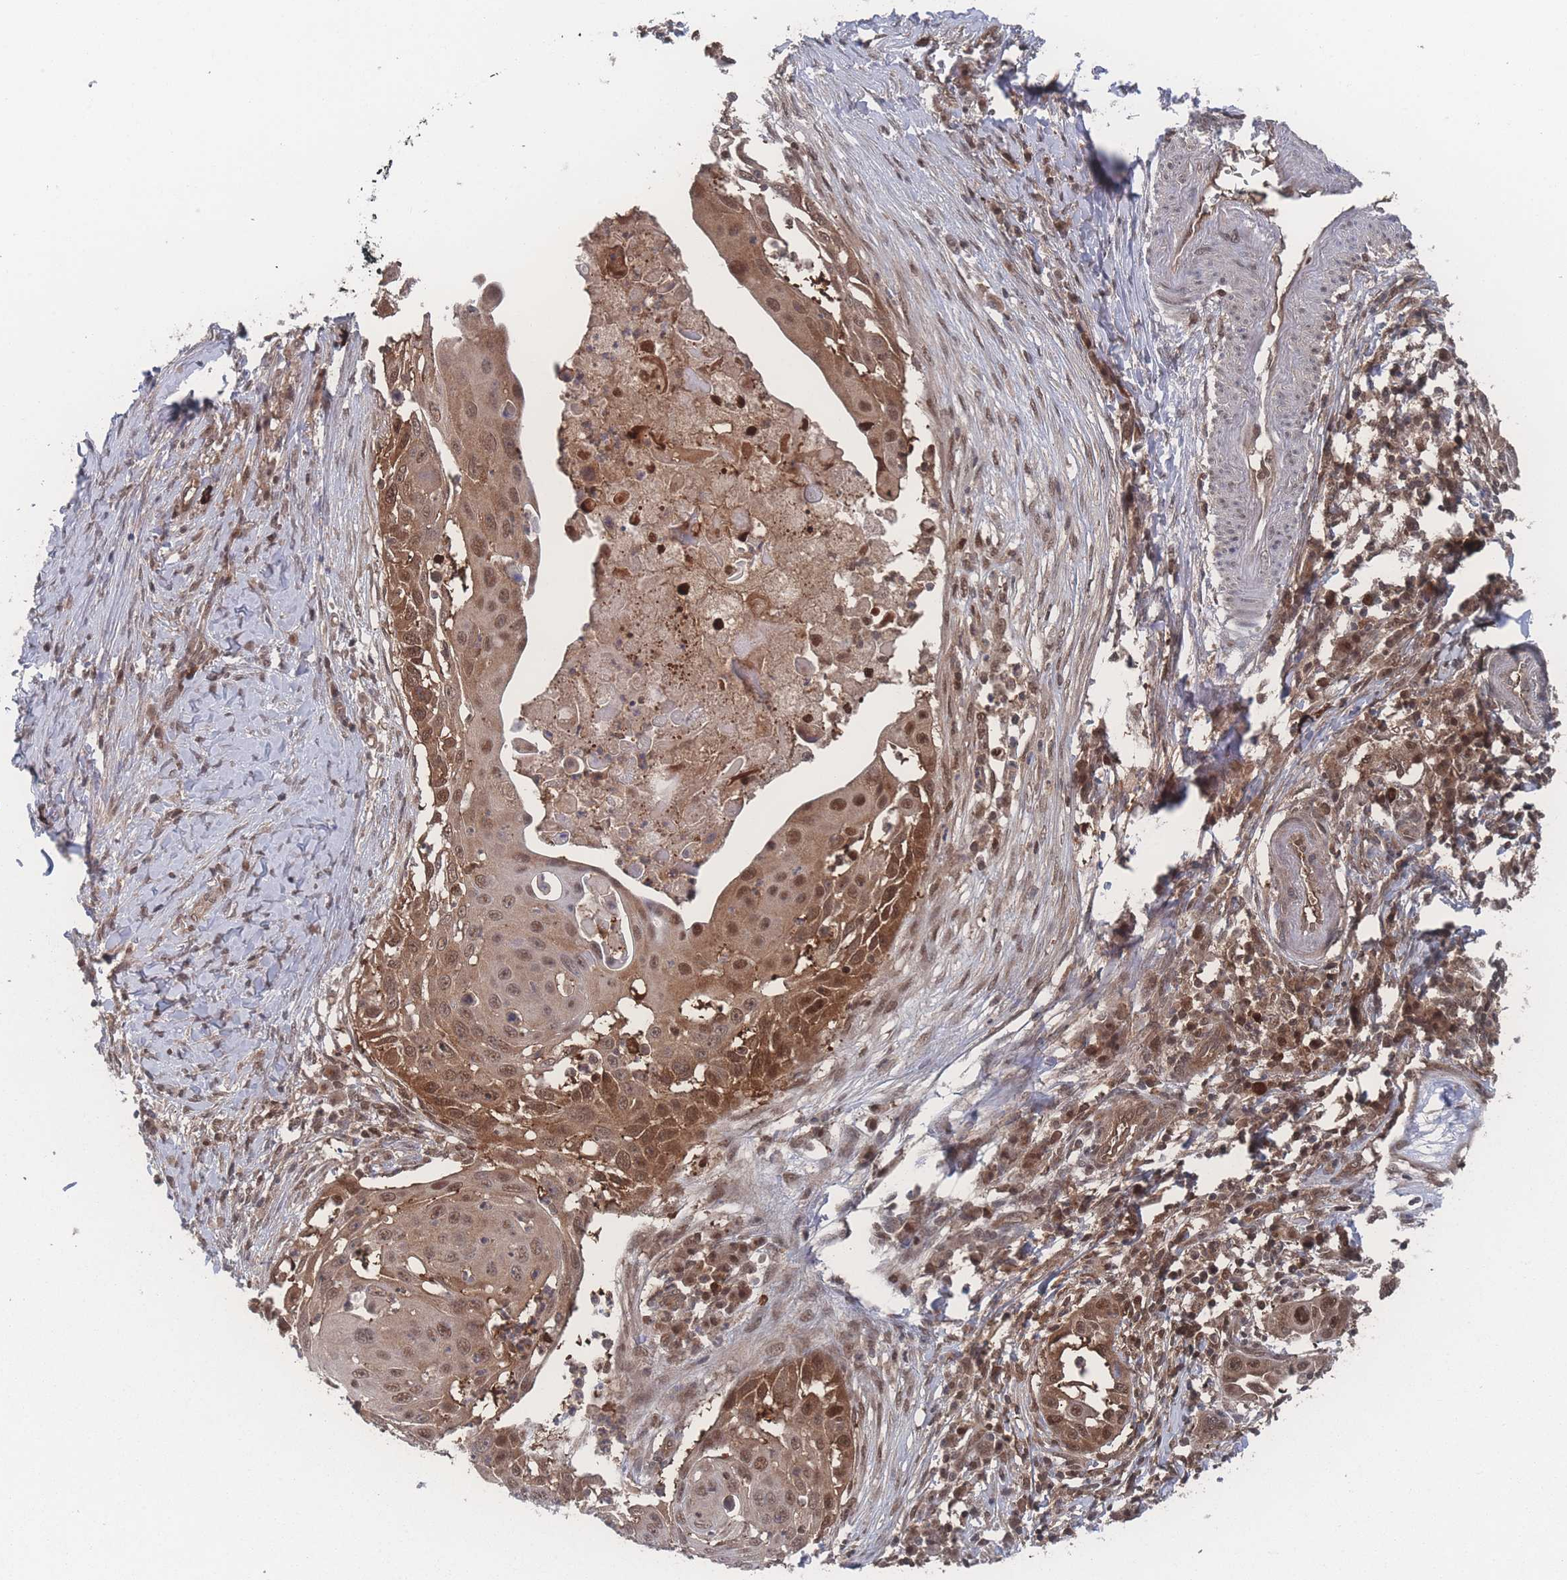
{"staining": {"intensity": "moderate", "quantity": ">75%", "location": "cytoplasmic/membranous,nuclear"}, "tissue": "skin cancer", "cell_type": "Tumor cells", "image_type": "cancer", "snomed": [{"axis": "morphology", "description": "Squamous cell carcinoma, NOS"}, {"axis": "topography", "description": "Skin"}], "caption": "A brown stain shows moderate cytoplasmic/membranous and nuclear staining of a protein in human skin cancer tumor cells. The staining is performed using DAB brown chromogen to label protein expression. The nuclei are counter-stained blue using hematoxylin.", "gene": "PSMA1", "patient": {"sex": "female", "age": 44}}